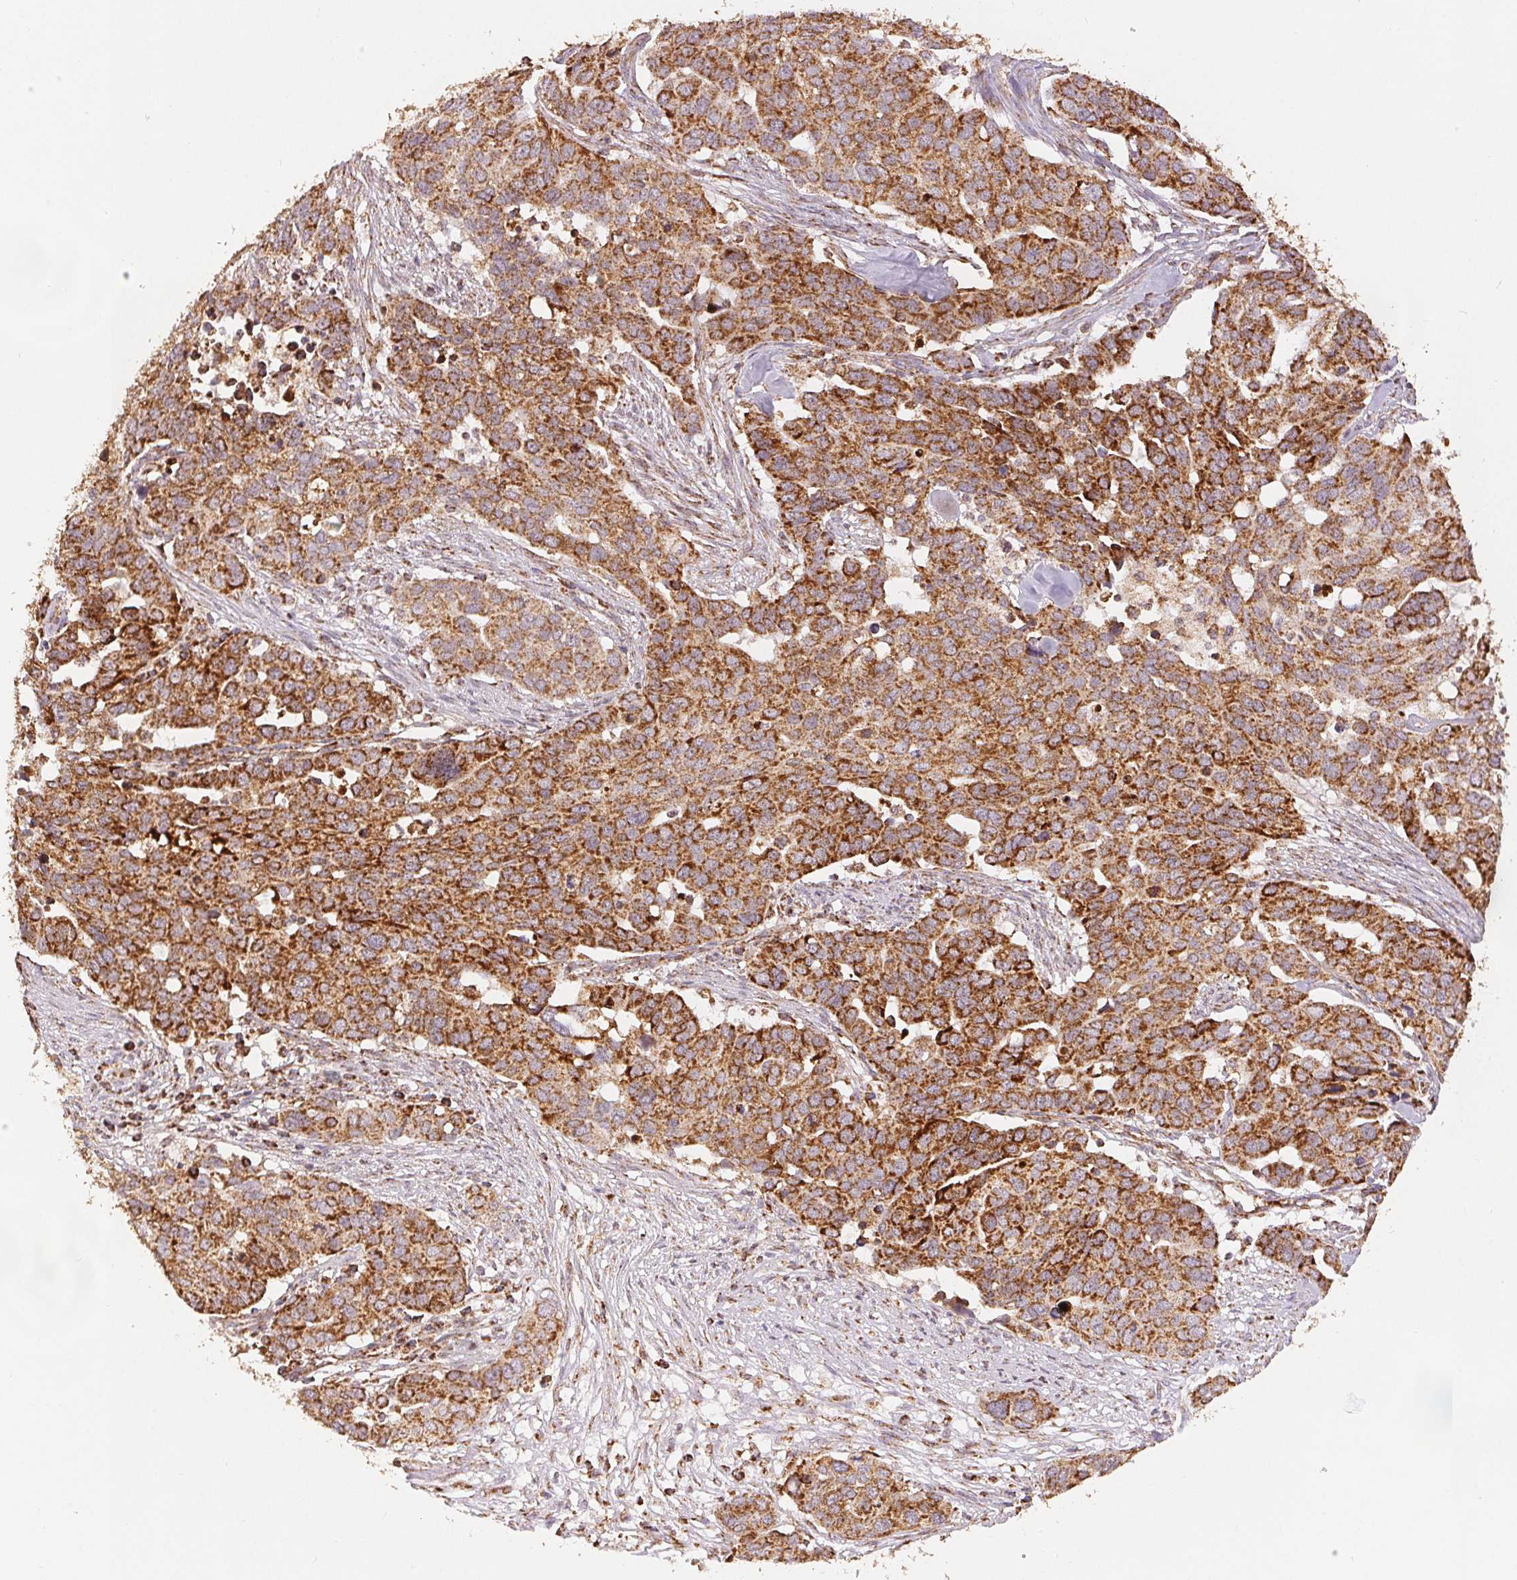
{"staining": {"intensity": "moderate", "quantity": ">75%", "location": "cytoplasmic/membranous"}, "tissue": "ovarian cancer", "cell_type": "Tumor cells", "image_type": "cancer", "snomed": [{"axis": "morphology", "description": "Carcinoma, endometroid"}, {"axis": "topography", "description": "Ovary"}], "caption": "A brown stain labels moderate cytoplasmic/membranous positivity of a protein in ovarian cancer tumor cells.", "gene": "SDHB", "patient": {"sex": "female", "age": 78}}